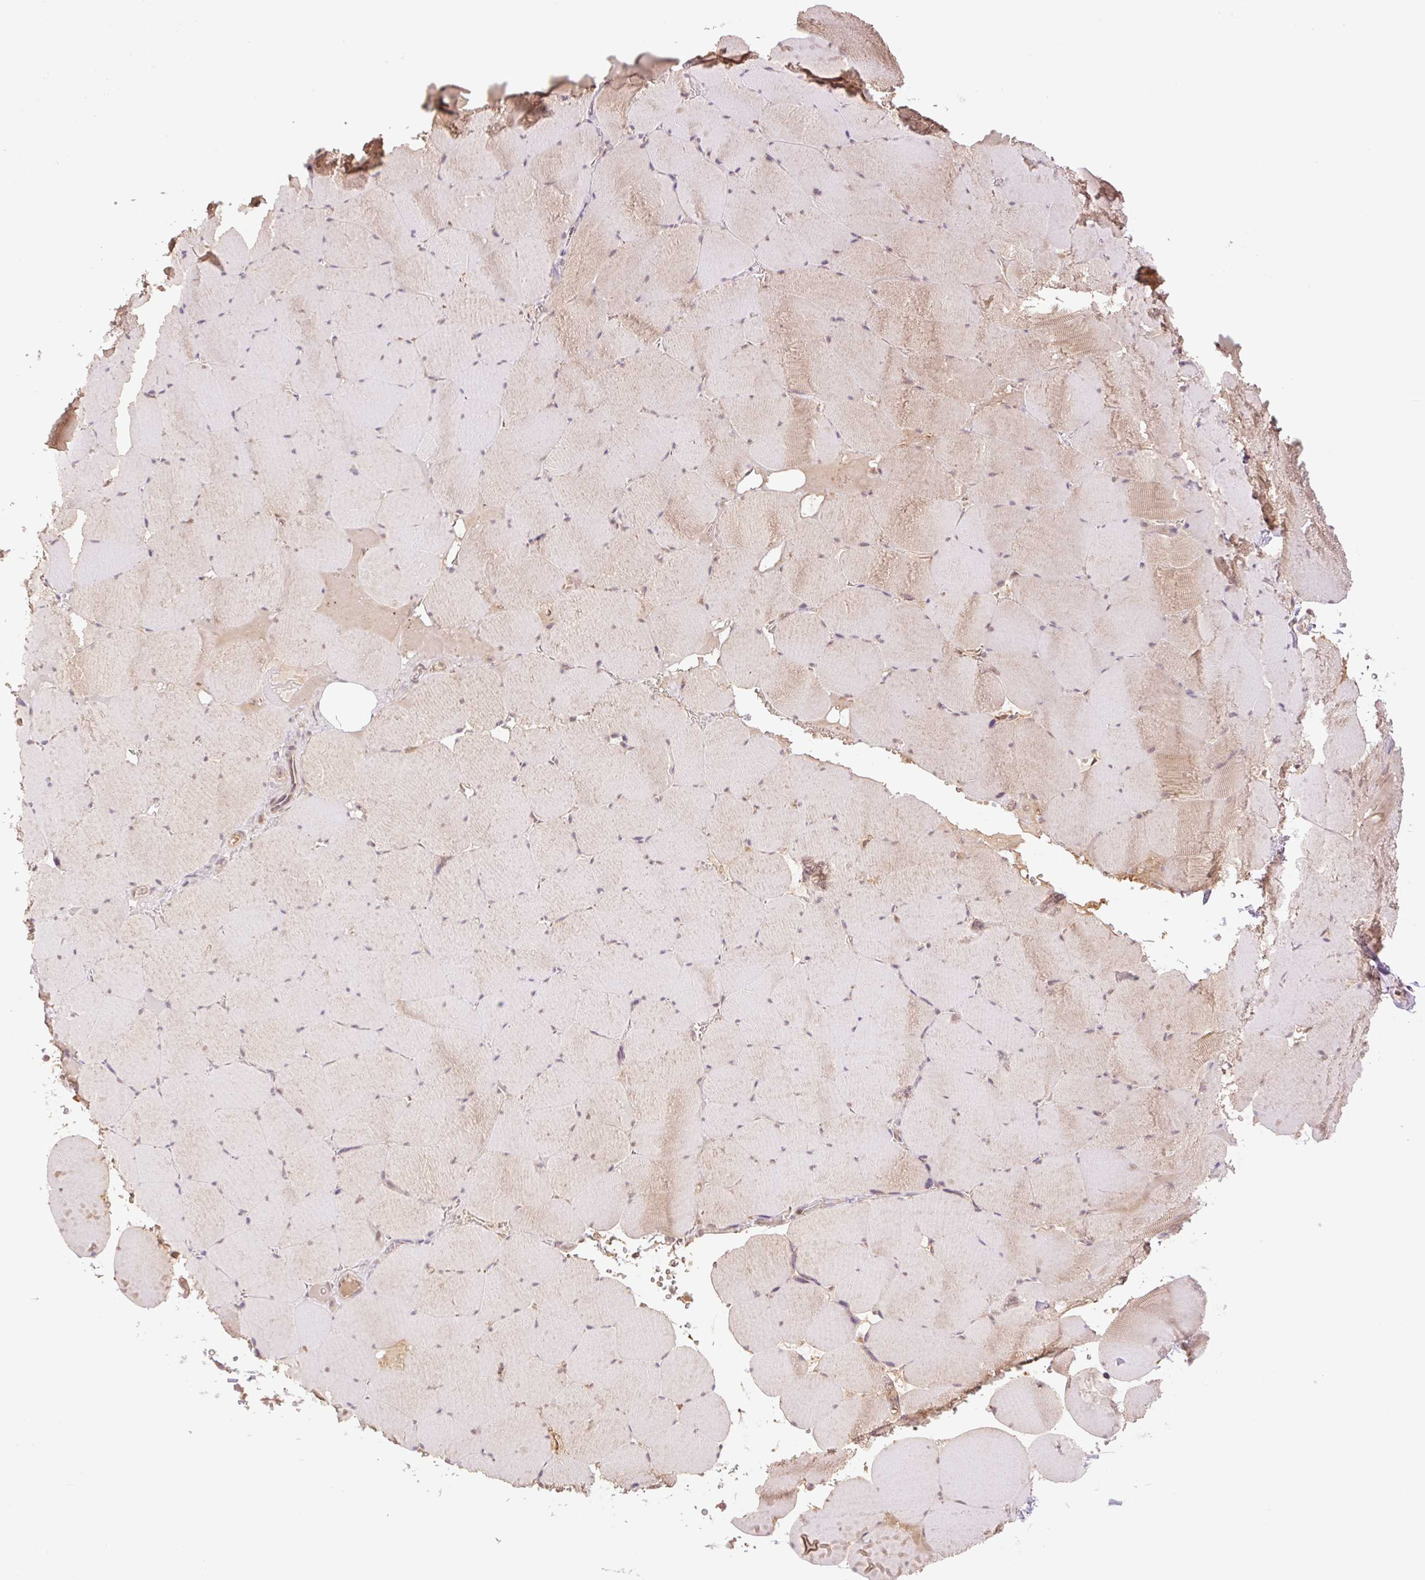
{"staining": {"intensity": "weak", "quantity": "25%-75%", "location": "cytoplasmic/membranous"}, "tissue": "skeletal muscle", "cell_type": "Myocytes", "image_type": "normal", "snomed": [{"axis": "morphology", "description": "Normal tissue, NOS"}, {"axis": "topography", "description": "Skeletal muscle"}, {"axis": "topography", "description": "Head-Neck"}], "caption": "Weak cytoplasmic/membranous expression is seen in about 25%-75% of myocytes in normal skeletal muscle.", "gene": "YJU2B", "patient": {"sex": "male", "age": 66}}